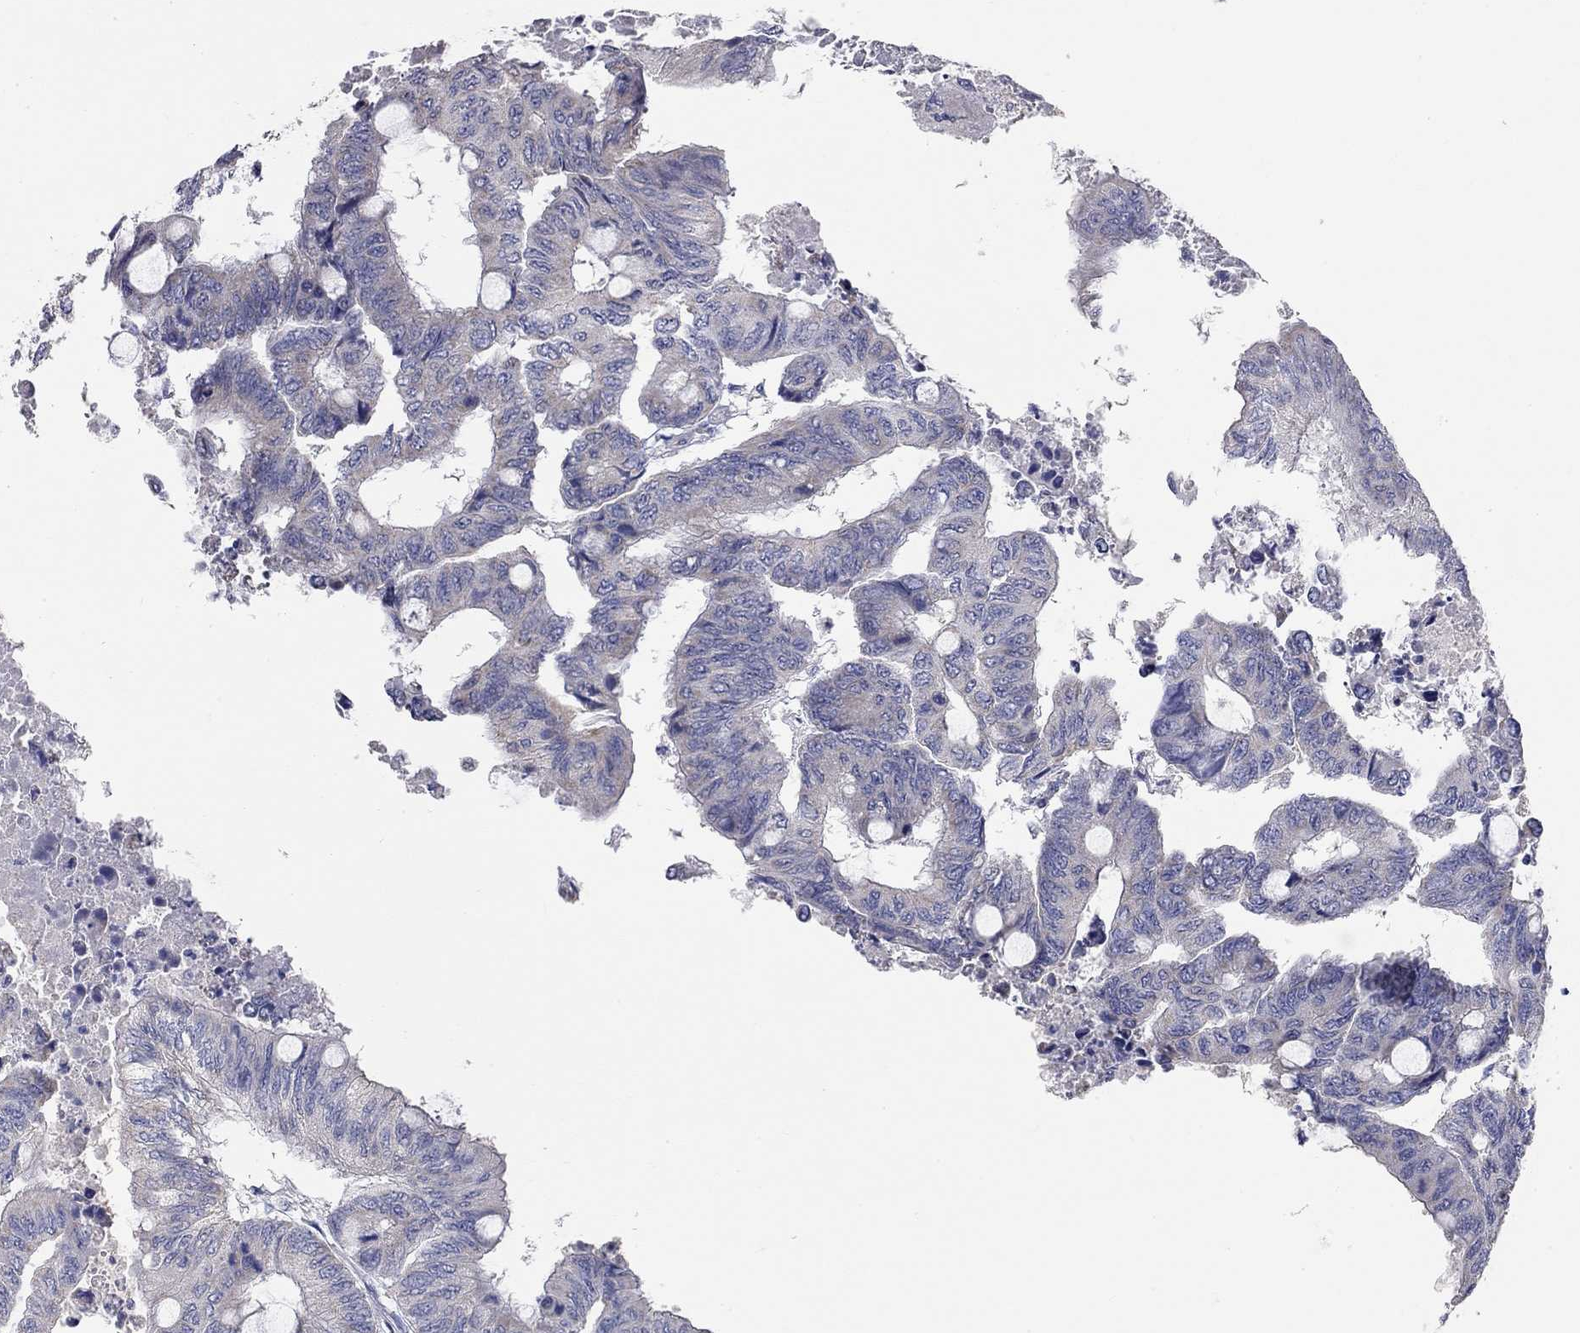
{"staining": {"intensity": "negative", "quantity": "none", "location": "none"}, "tissue": "colorectal cancer", "cell_type": "Tumor cells", "image_type": "cancer", "snomed": [{"axis": "morphology", "description": "Normal tissue, NOS"}, {"axis": "morphology", "description": "Adenocarcinoma, NOS"}, {"axis": "topography", "description": "Rectum"}, {"axis": "topography", "description": "Peripheral nerve tissue"}], "caption": "There is no significant staining in tumor cells of colorectal cancer (adenocarcinoma). (Stains: DAB (3,3'-diaminobenzidine) immunohistochemistry with hematoxylin counter stain, Microscopy: brightfield microscopy at high magnification).", "gene": "CFAP161", "patient": {"sex": "male", "age": 92}}